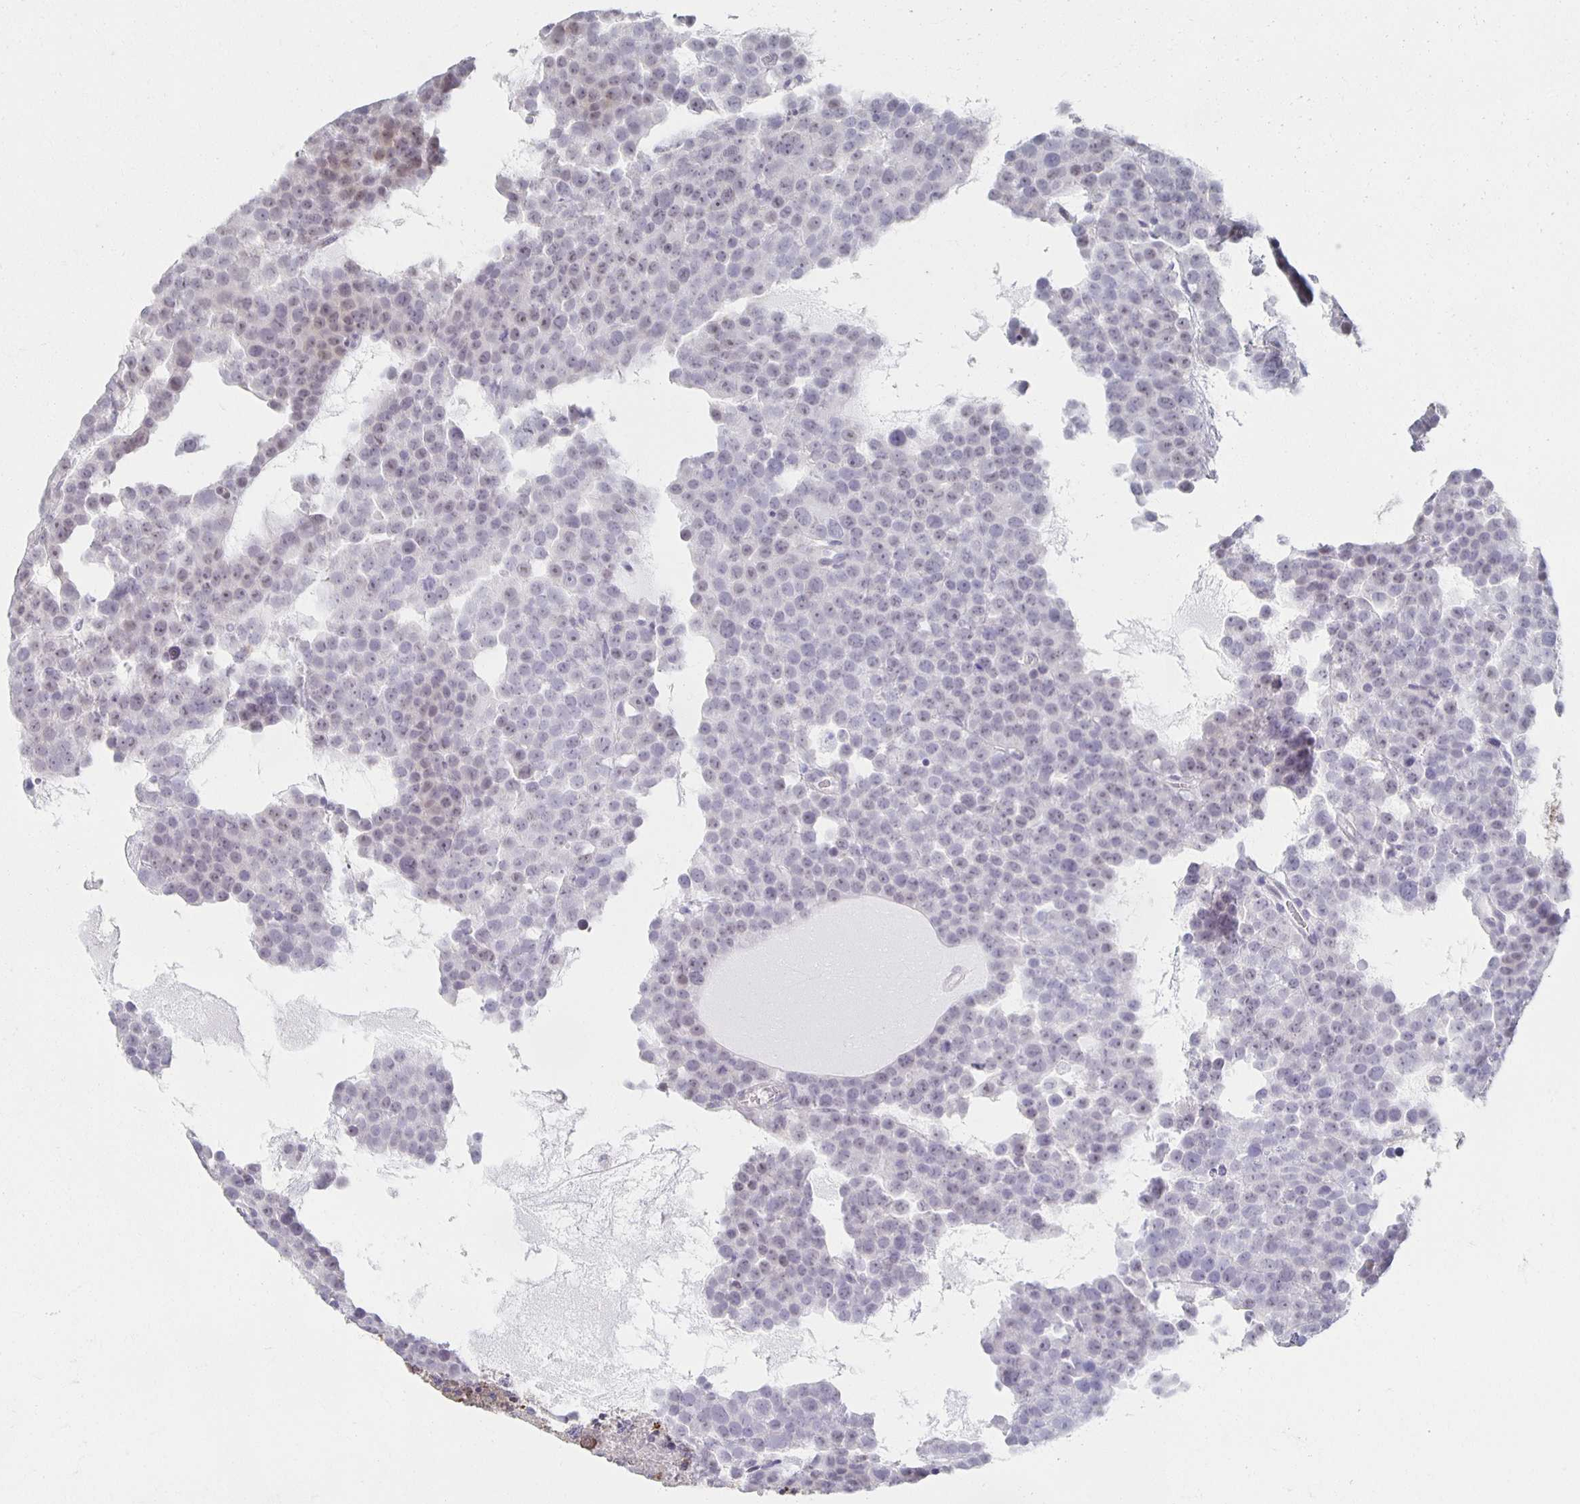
{"staining": {"intensity": "negative", "quantity": "none", "location": "none"}, "tissue": "testis cancer", "cell_type": "Tumor cells", "image_type": "cancer", "snomed": [{"axis": "morphology", "description": "Seminoma, NOS"}, {"axis": "topography", "description": "Testis"}], "caption": "This is a photomicrograph of immunohistochemistry staining of seminoma (testis), which shows no expression in tumor cells.", "gene": "ZNF692", "patient": {"sex": "male", "age": 71}}